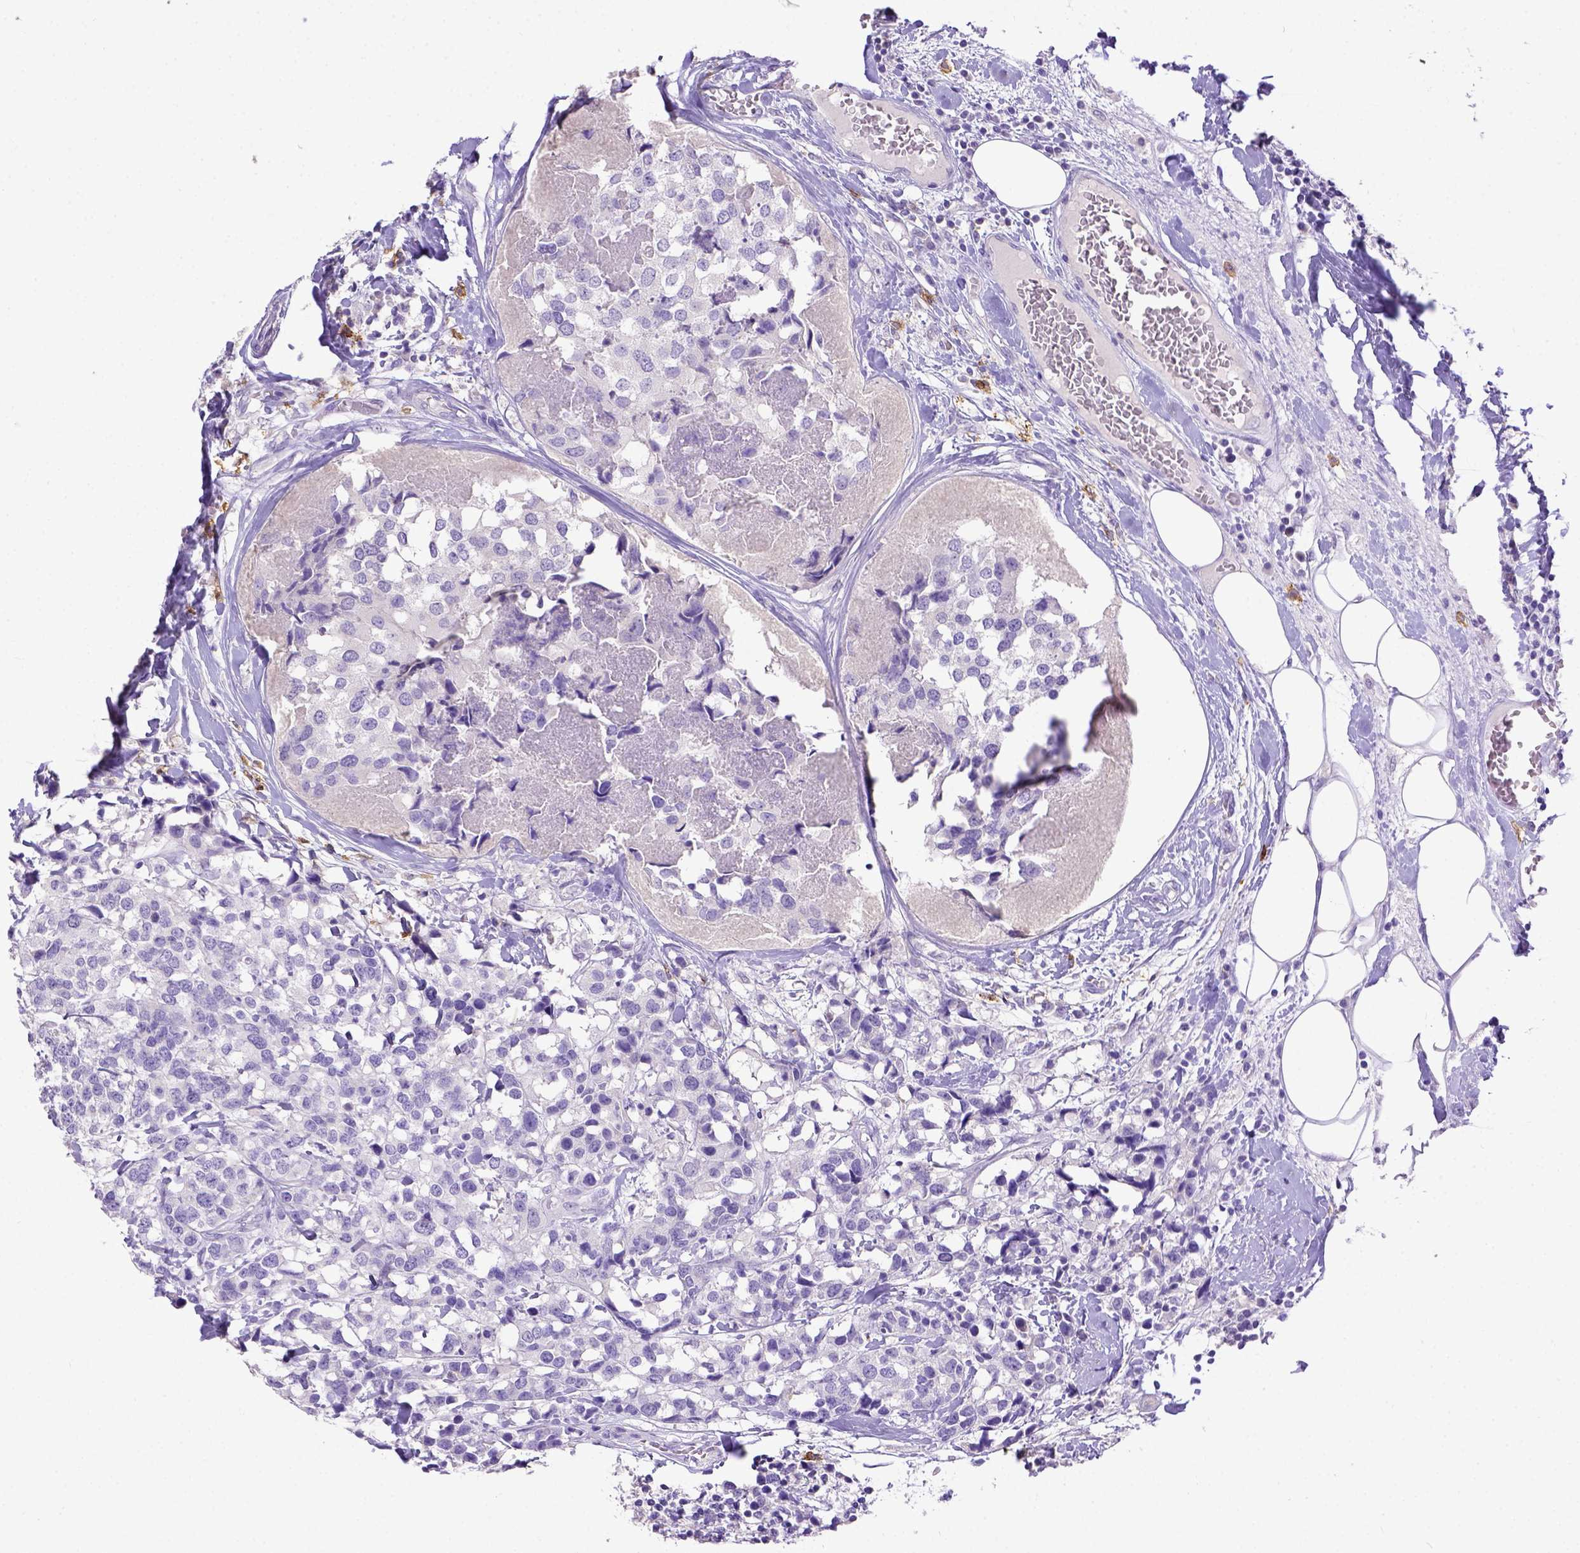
{"staining": {"intensity": "negative", "quantity": "none", "location": "none"}, "tissue": "breast cancer", "cell_type": "Tumor cells", "image_type": "cancer", "snomed": [{"axis": "morphology", "description": "Lobular carcinoma"}, {"axis": "topography", "description": "Breast"}], "caption": "Tumor cells are negative for protein expression in human breast cancer (lobular carcinoma).", "gene": "KIT", "patient": {"sex": "female", "age": 59}}